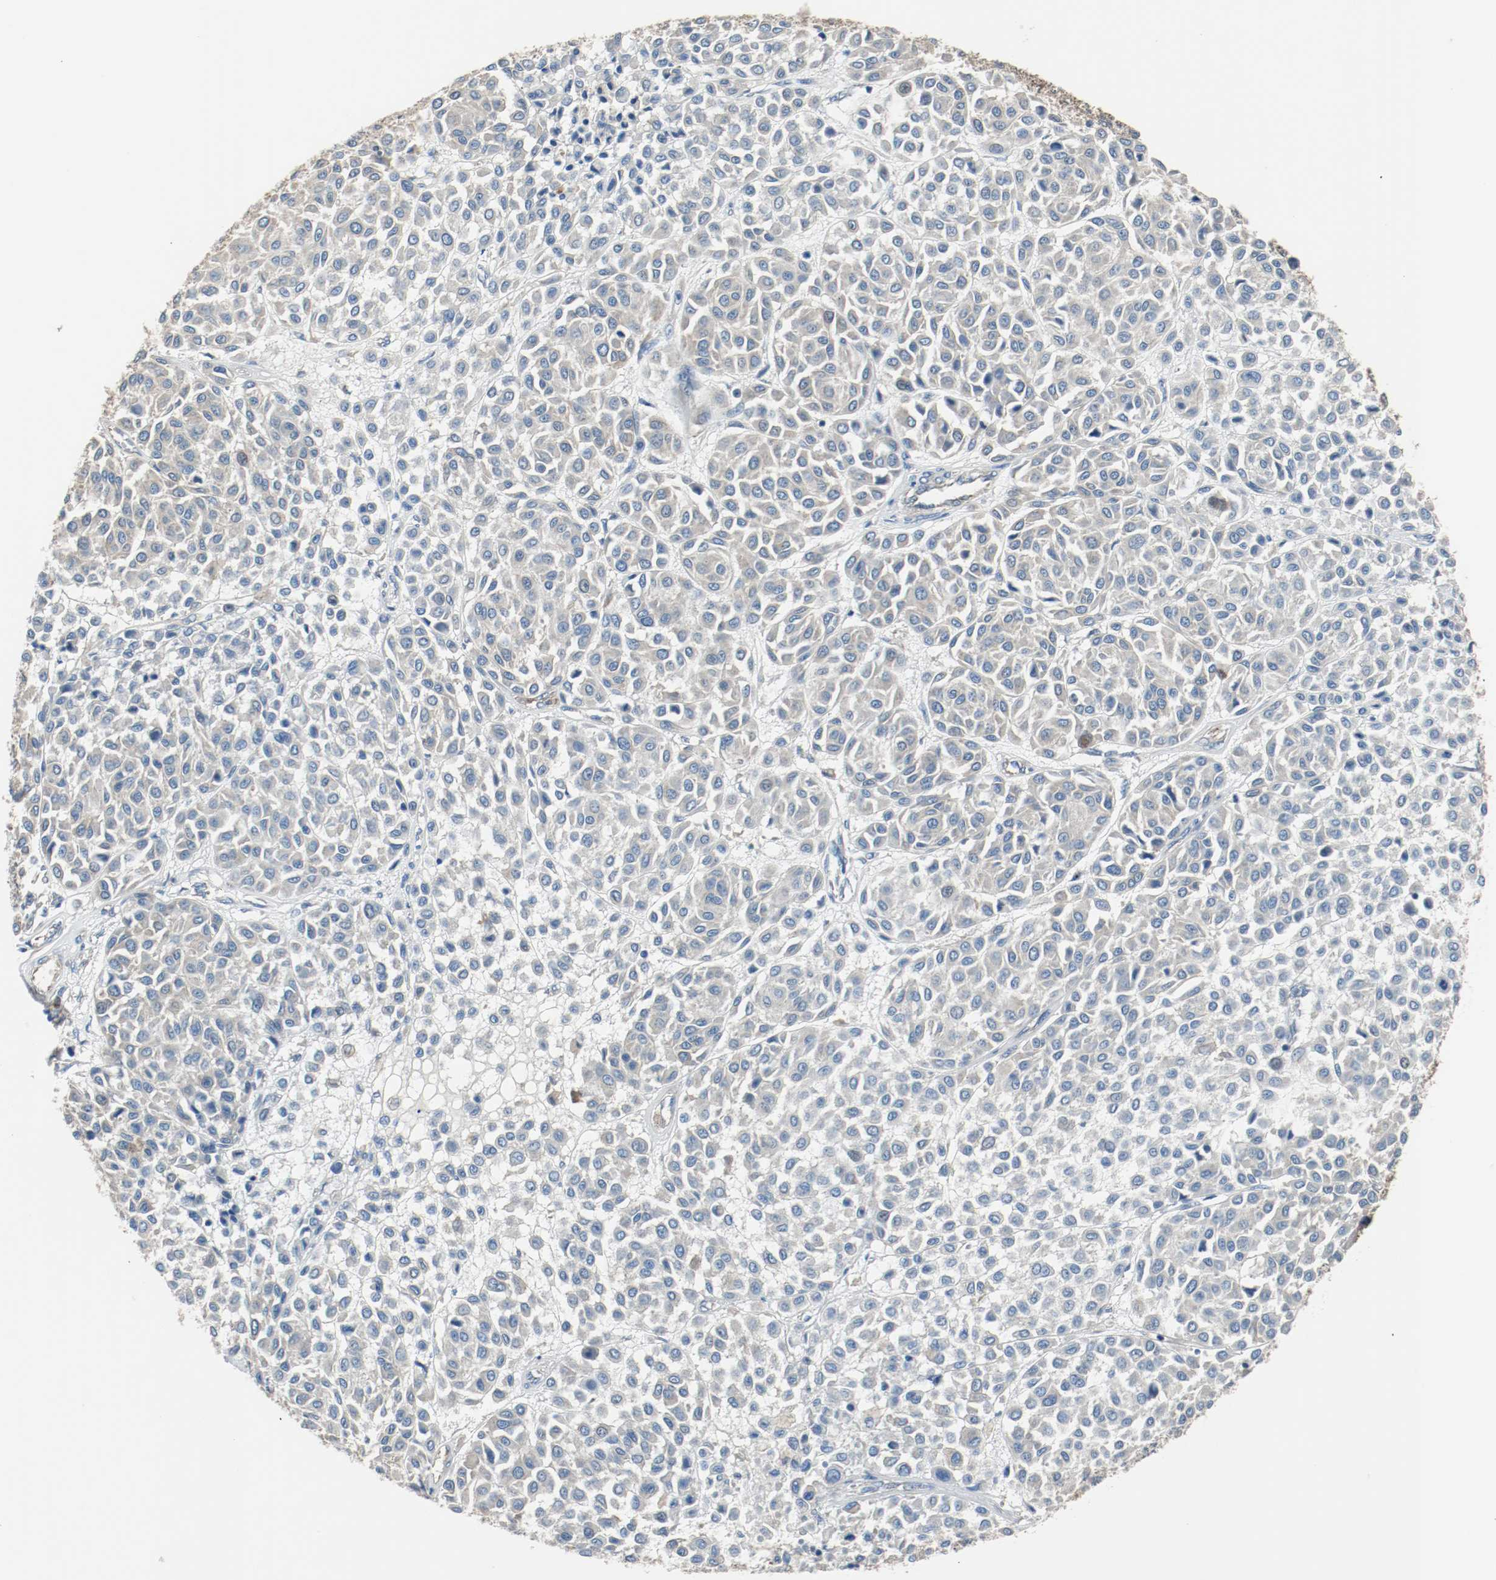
{"staining": {"intensity": "weak", "quantity": ">75%", "location": "cytoplasmic/membranous"}, "tissue": "melanoma", "cell_type": "Tumor cells", "image_type": "cancer", "snomed": [{"axis": "morphology", "description": "Malignant melanoma, Metastatic site"}, {"axis": "topography", "description": "Soft tissue"}], "caption": "The image exhibits staining of melanoma, revealing weak cytoplasmic/membranous protein positivity (brown color) within tumor cells.", "gene": "TUBA3D", "patient": {"sex": "male", "age": 41}}